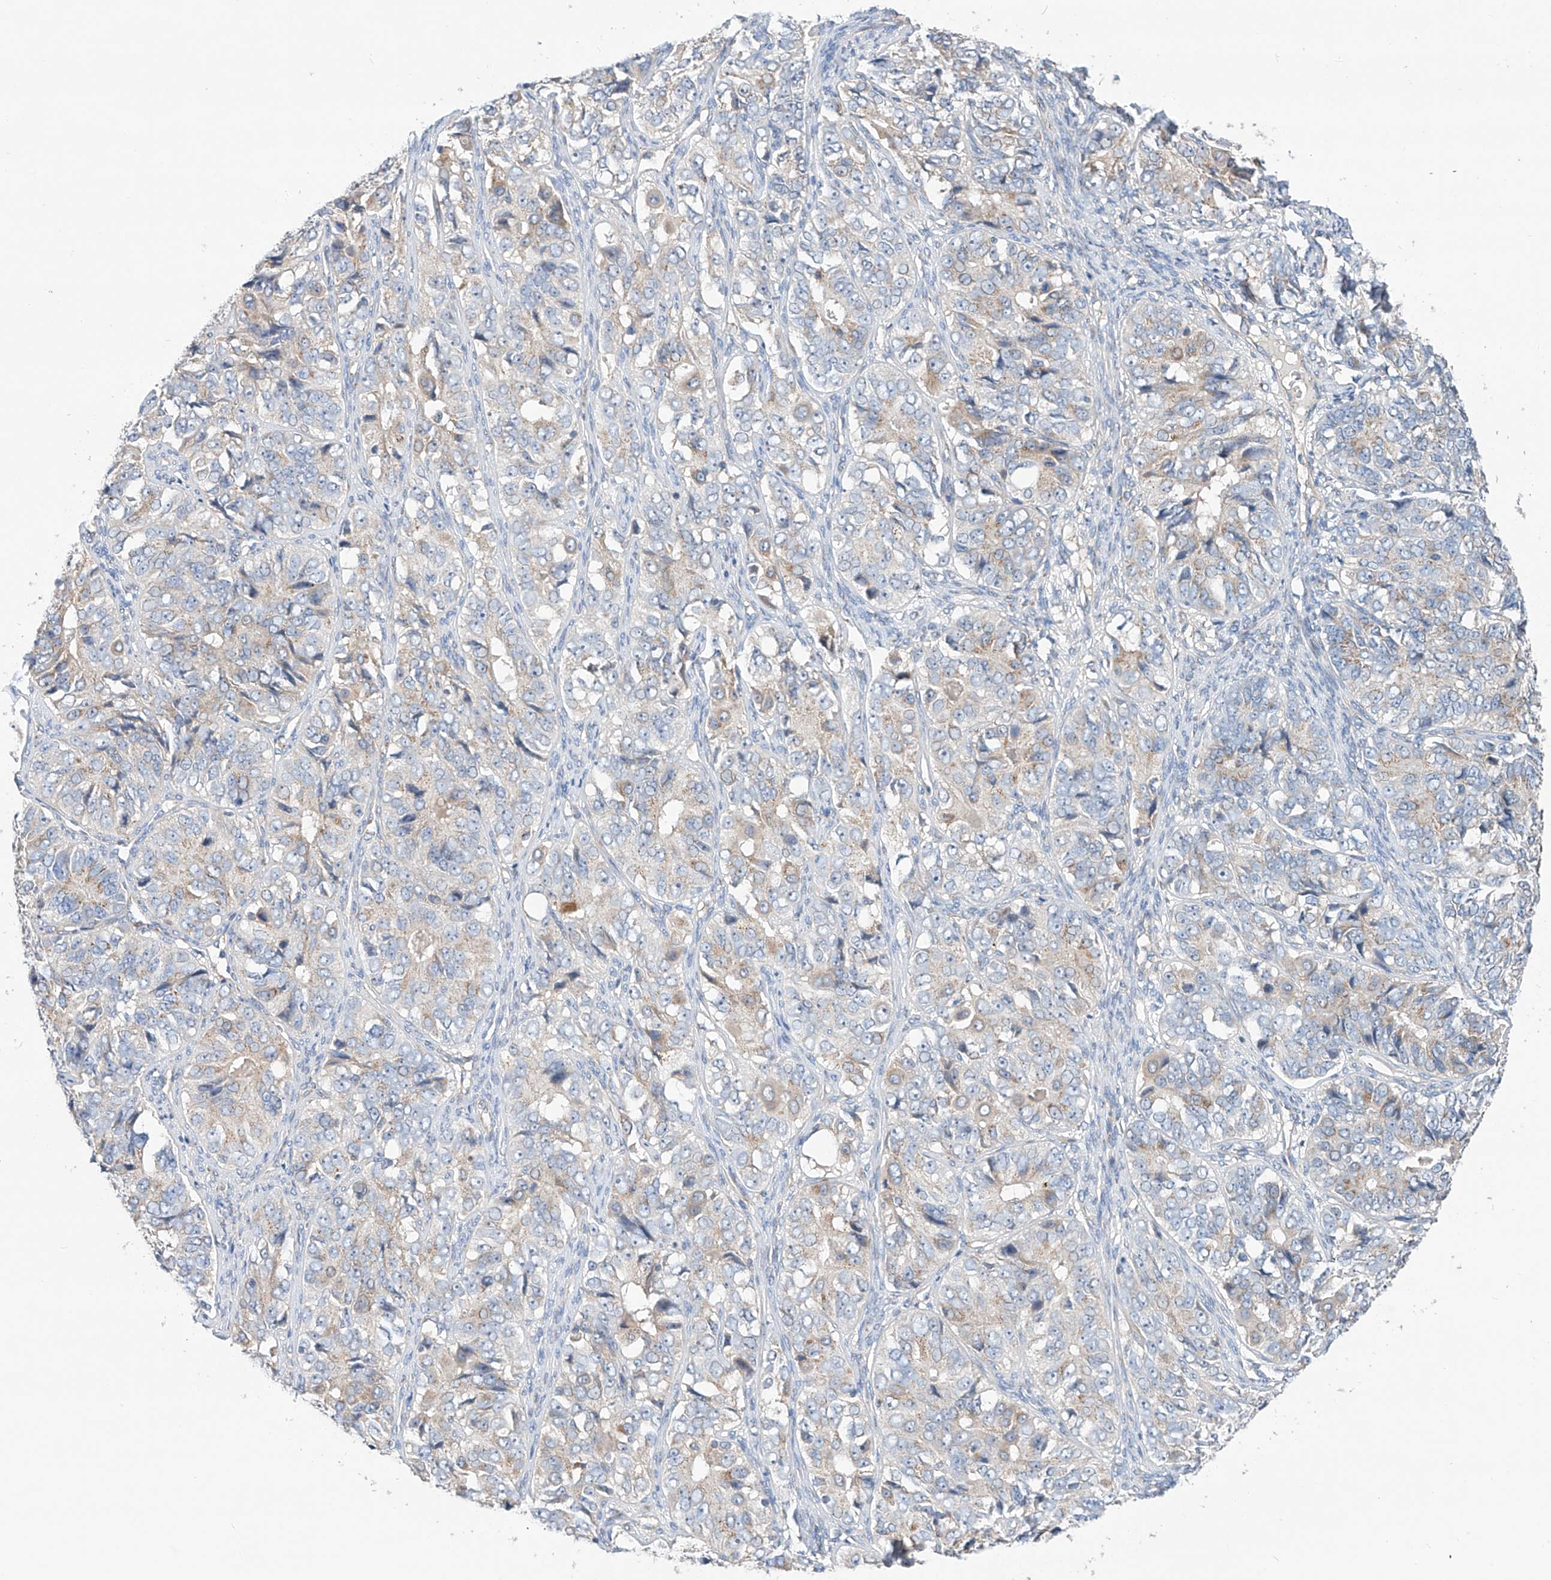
{"staining": {"intensity": "weak", "quantity": "<25%", "location": "cytoplasmic/membranous"}, "tissue": "ovarian cancer", "cell_type": "Tumor cells", "image_type": "cancer", "snomed": [{"axis": "morphology", "description": "Carcinoma, endometroid"}, {"axis": "topography", "description": "Ovary"}], "caption": "Human ovarian cancer stained for a protein using IHC displays no expression in tumor cells.", "gene": "SLC22A7", "patient": {"sex": "female", "age": 51}}